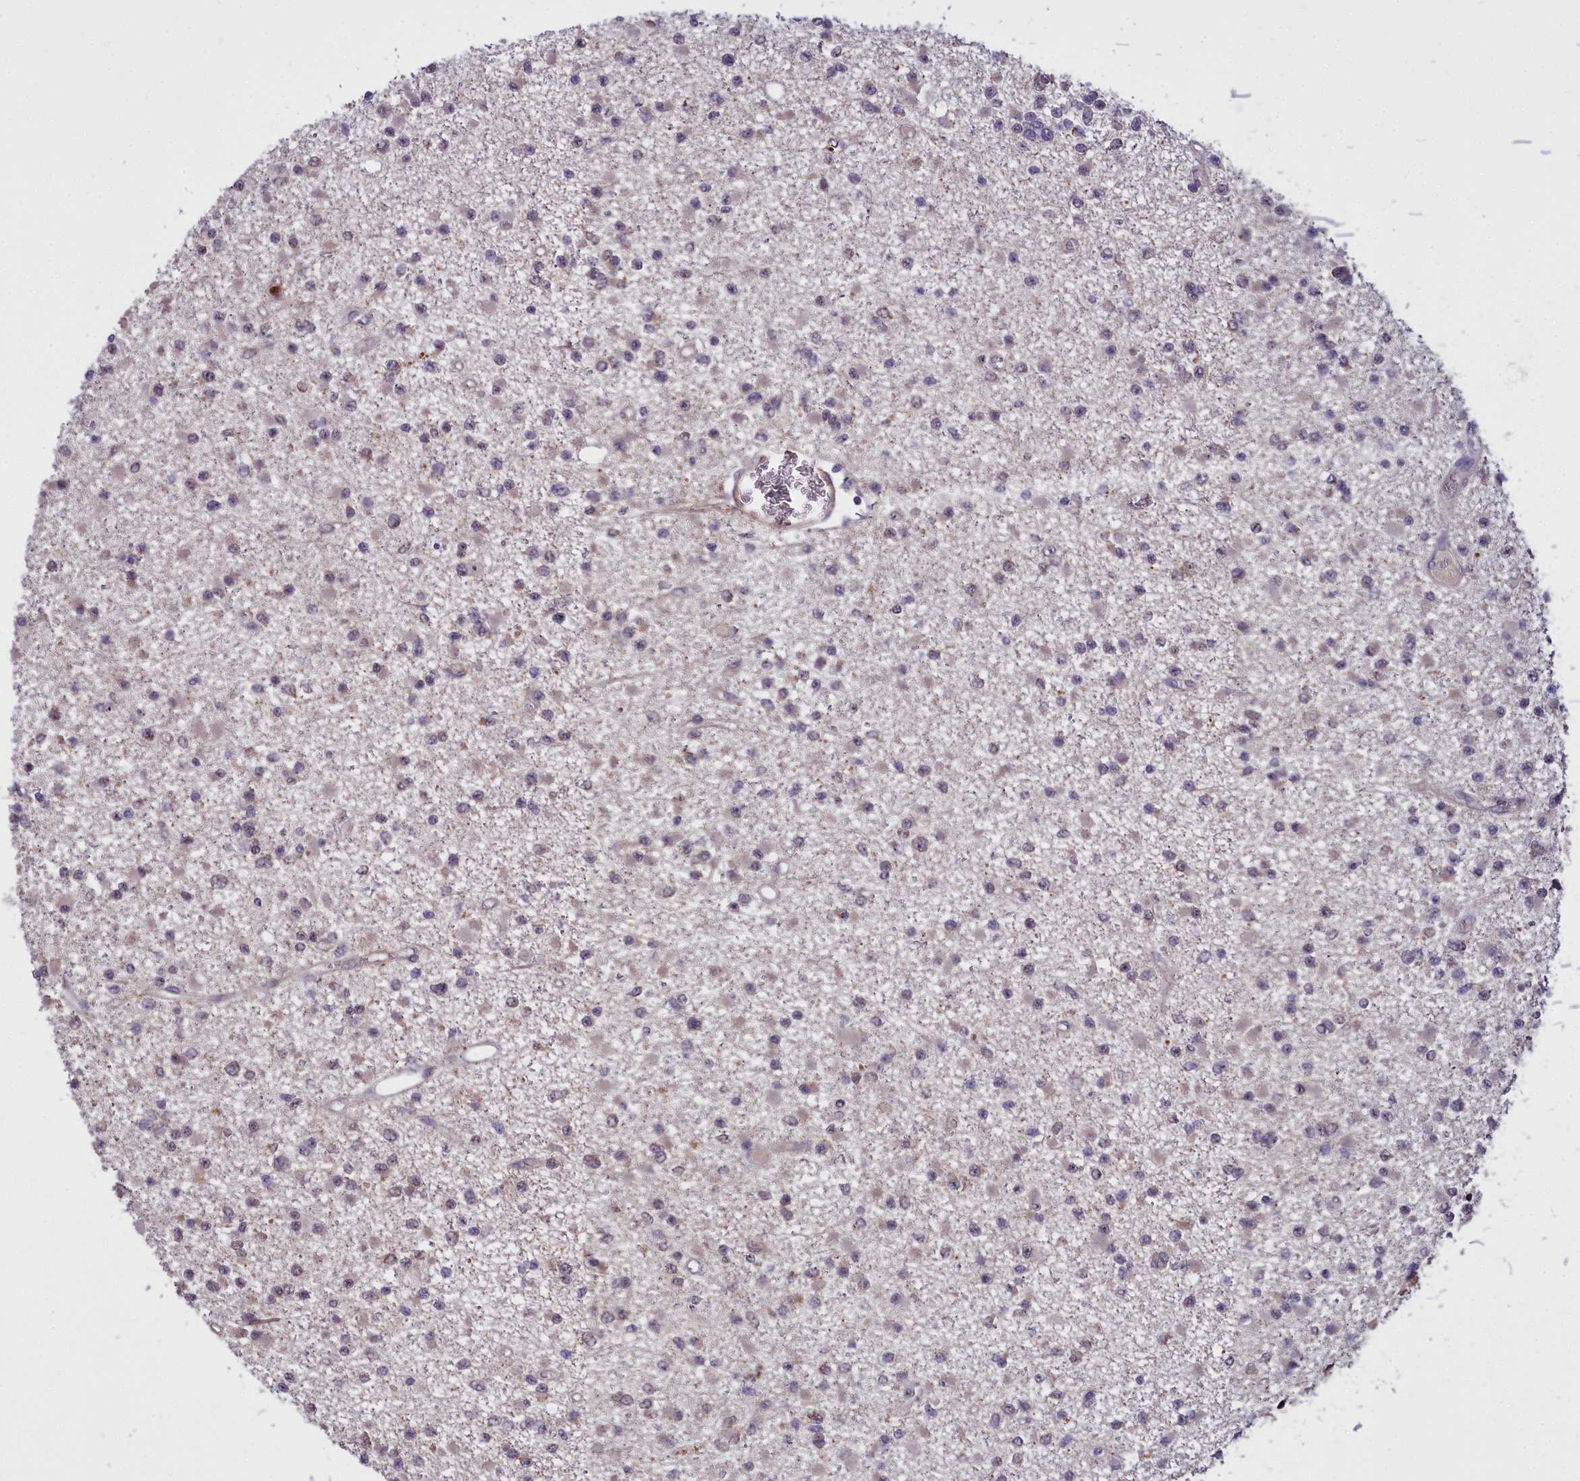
{"staining": {"intensity": "negative", "quantity": "none", "location": "none"}, "tissue": "glioma", "cell_type": "Tumor cells", "image_type": "cancer", "snomed": [{"axis": "morphology", "description": "Glioma, malignant, Low grade"}, {"axis": "topography", "description": "Brain"}], "caption": "IHC photomicrograph of neoplastic tissue: human malignant low-grade glioma stained with DAB displays no significant protein expression in tumor cells.", "gene": "BCAR1", "patient": {"sex": "female", "age": 22}}